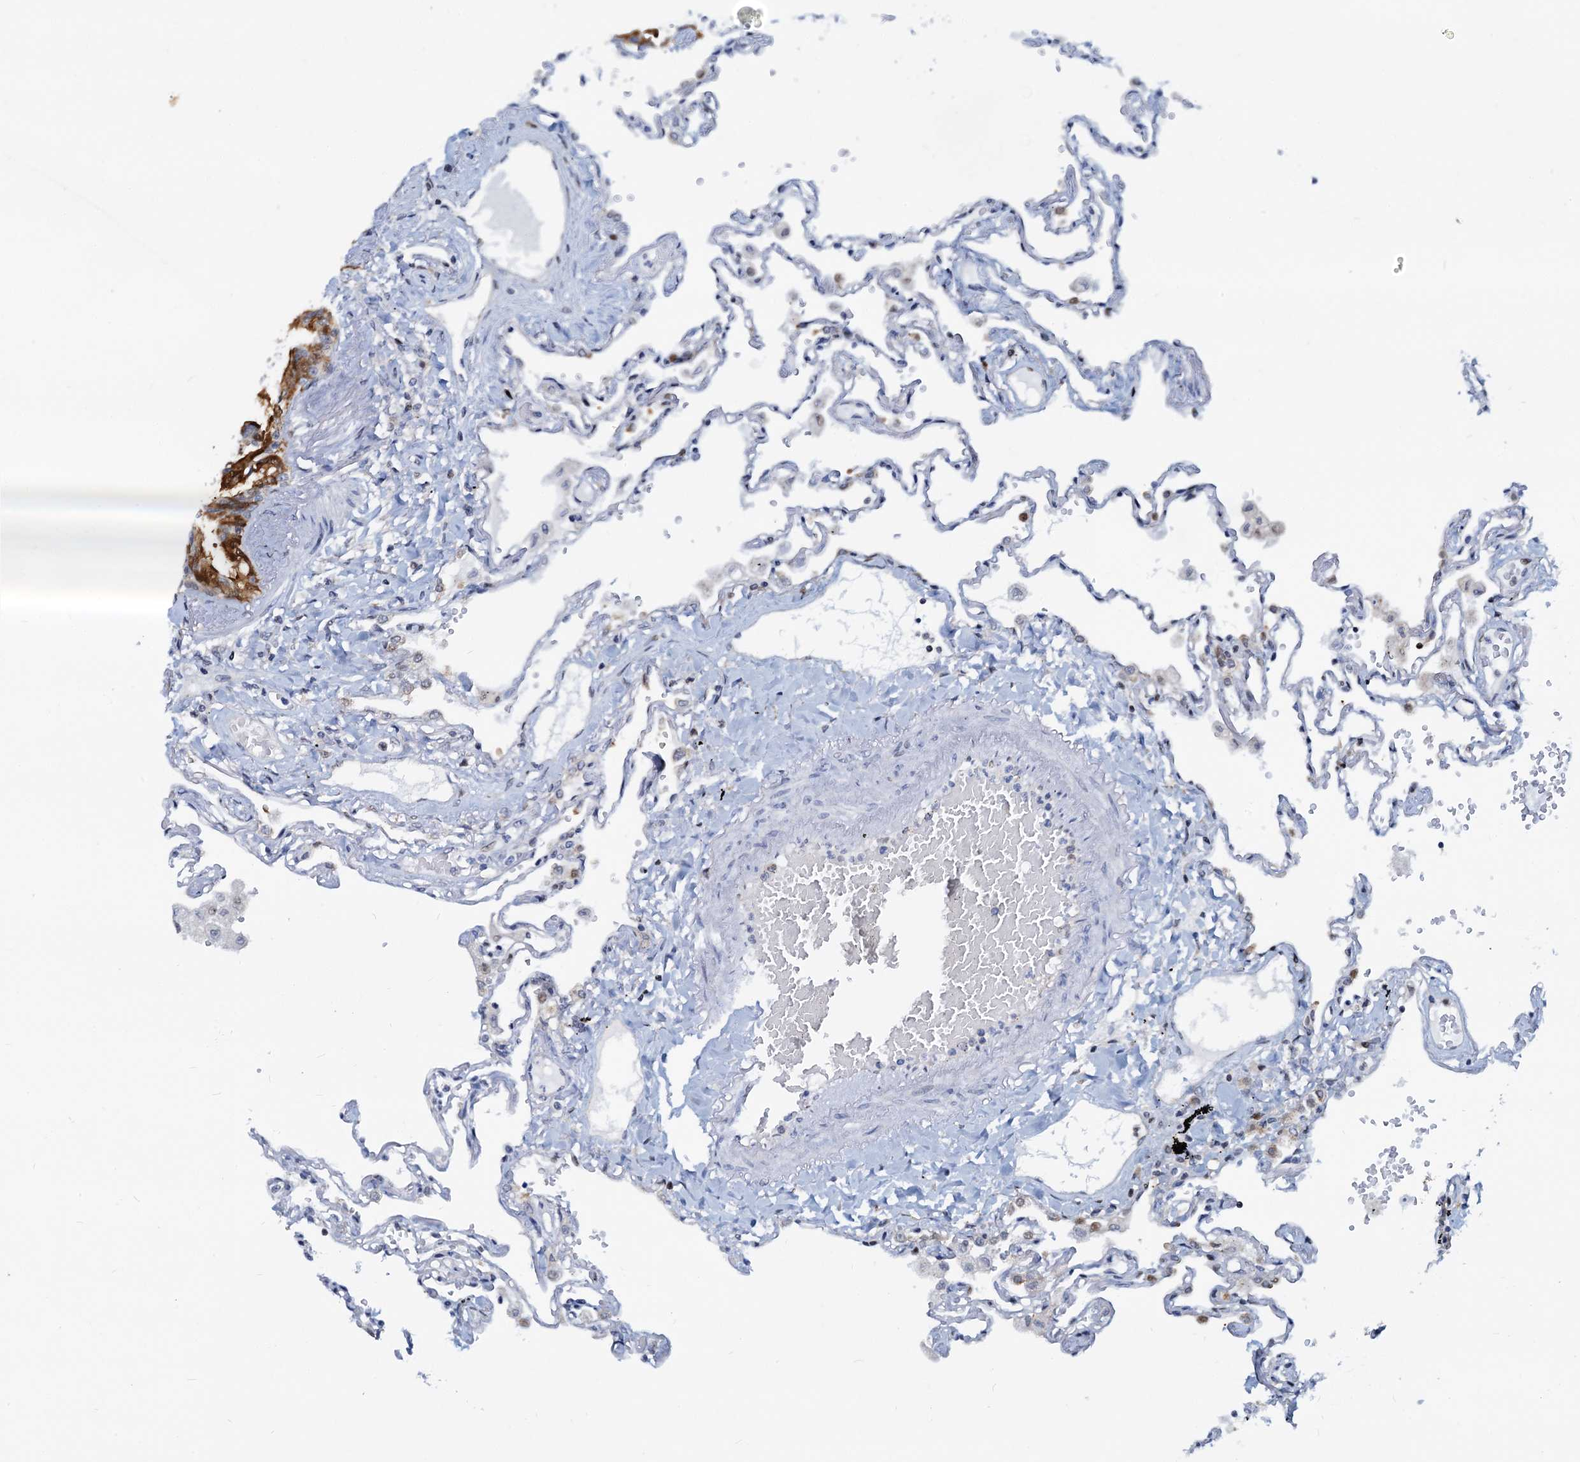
{"staining": {"intensity": "negative", "quantity": "none", "location": "none"}, "tissue": "lung", "cell_type": "Alveolar cells", "image_type": "normal", "snomed": [{"axis": "morphology", "description": "Normal tissue, NOS"}, {"axis": "topography", "description": "Lung"}], "caption": "High magnification brightfield microscopy of benign lung stained with DAB (brown) and counterstained with hematoxylin (blue): alveolar cells show no significant staining.", "gene": "PTGES3", "patient": {"sex": "female", "age": 67}}